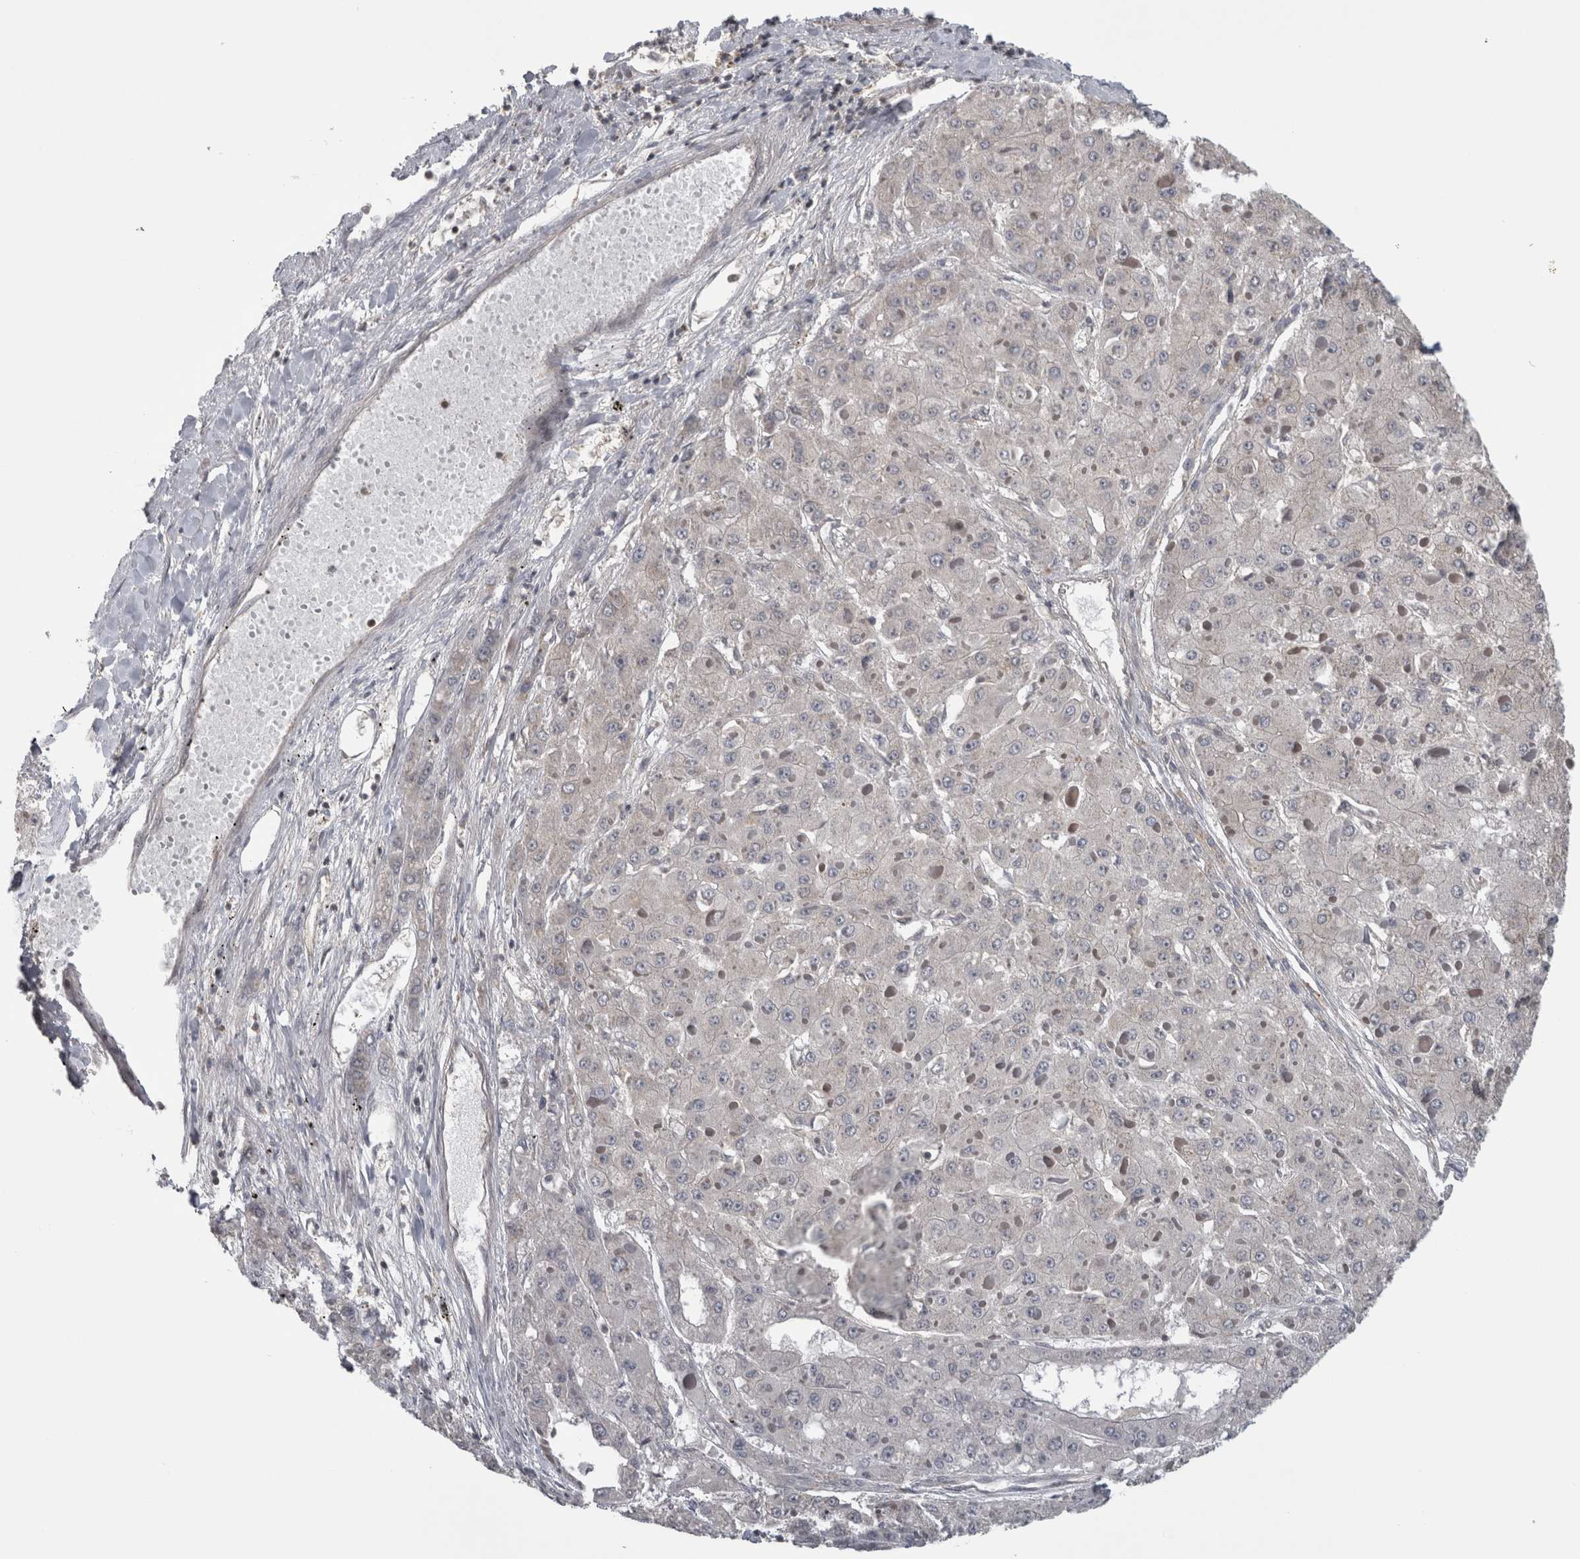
{"staining": {"intensity": "negative", "quantity": "none", "location": "none"}, "tissue": "liver cancer", "cell_type": "Tumor cells", "image_type": "cancer", "snomed": [{"axis": "morphology", "description": "Carcinoma, Hepatocellular, NOS"}, {"axis": "topography", "description": "Liver"}], "caption": "Liver hepatocellular carcinoma was stained to show a protein in brown. There is no significant expression in tumor cells.", "gene": "ATXN2", "patient": {"sex": "female", "age": 73}}